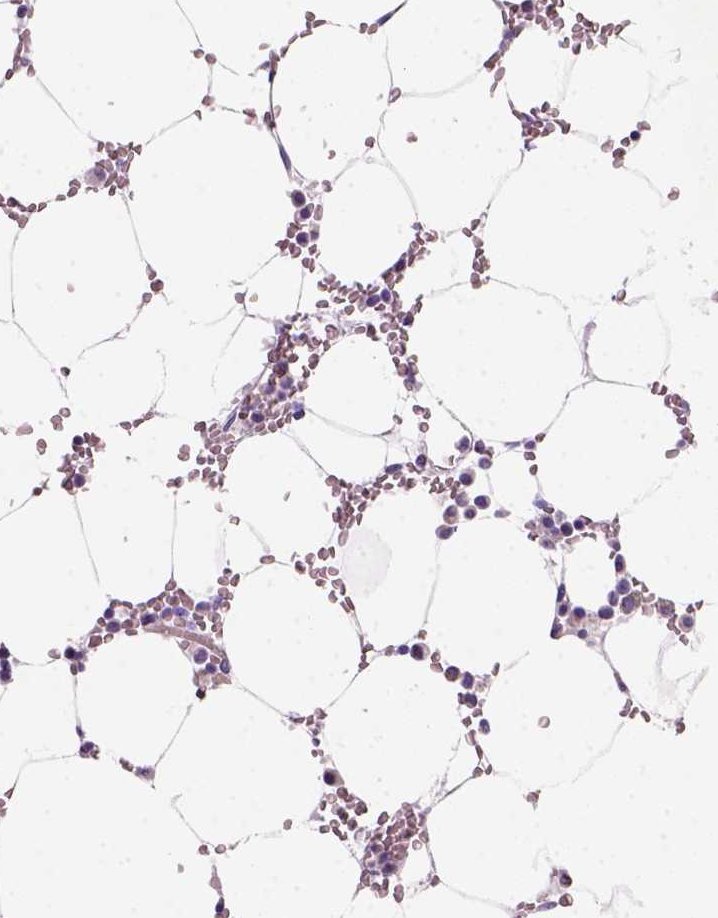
{"staining": {"intensity": "weak", "quantity": "<25%", "location": "cytoplasmic/membranous"}, "tissue": "bone marrow", "cell_type": "Hematopoietic cells", "image_type": "normal", "snomed": [{"axis": "morphology", "description": "Normal tissue, NOS"}, {"axis": "topography", "description": "Bone marrow"}], "caption": "The photomicrograph reveals no staining of hematopoietic cells in benign bone marrow.", "gene": "VSTM5", "patient": {"sex": "female", "age": 52}}